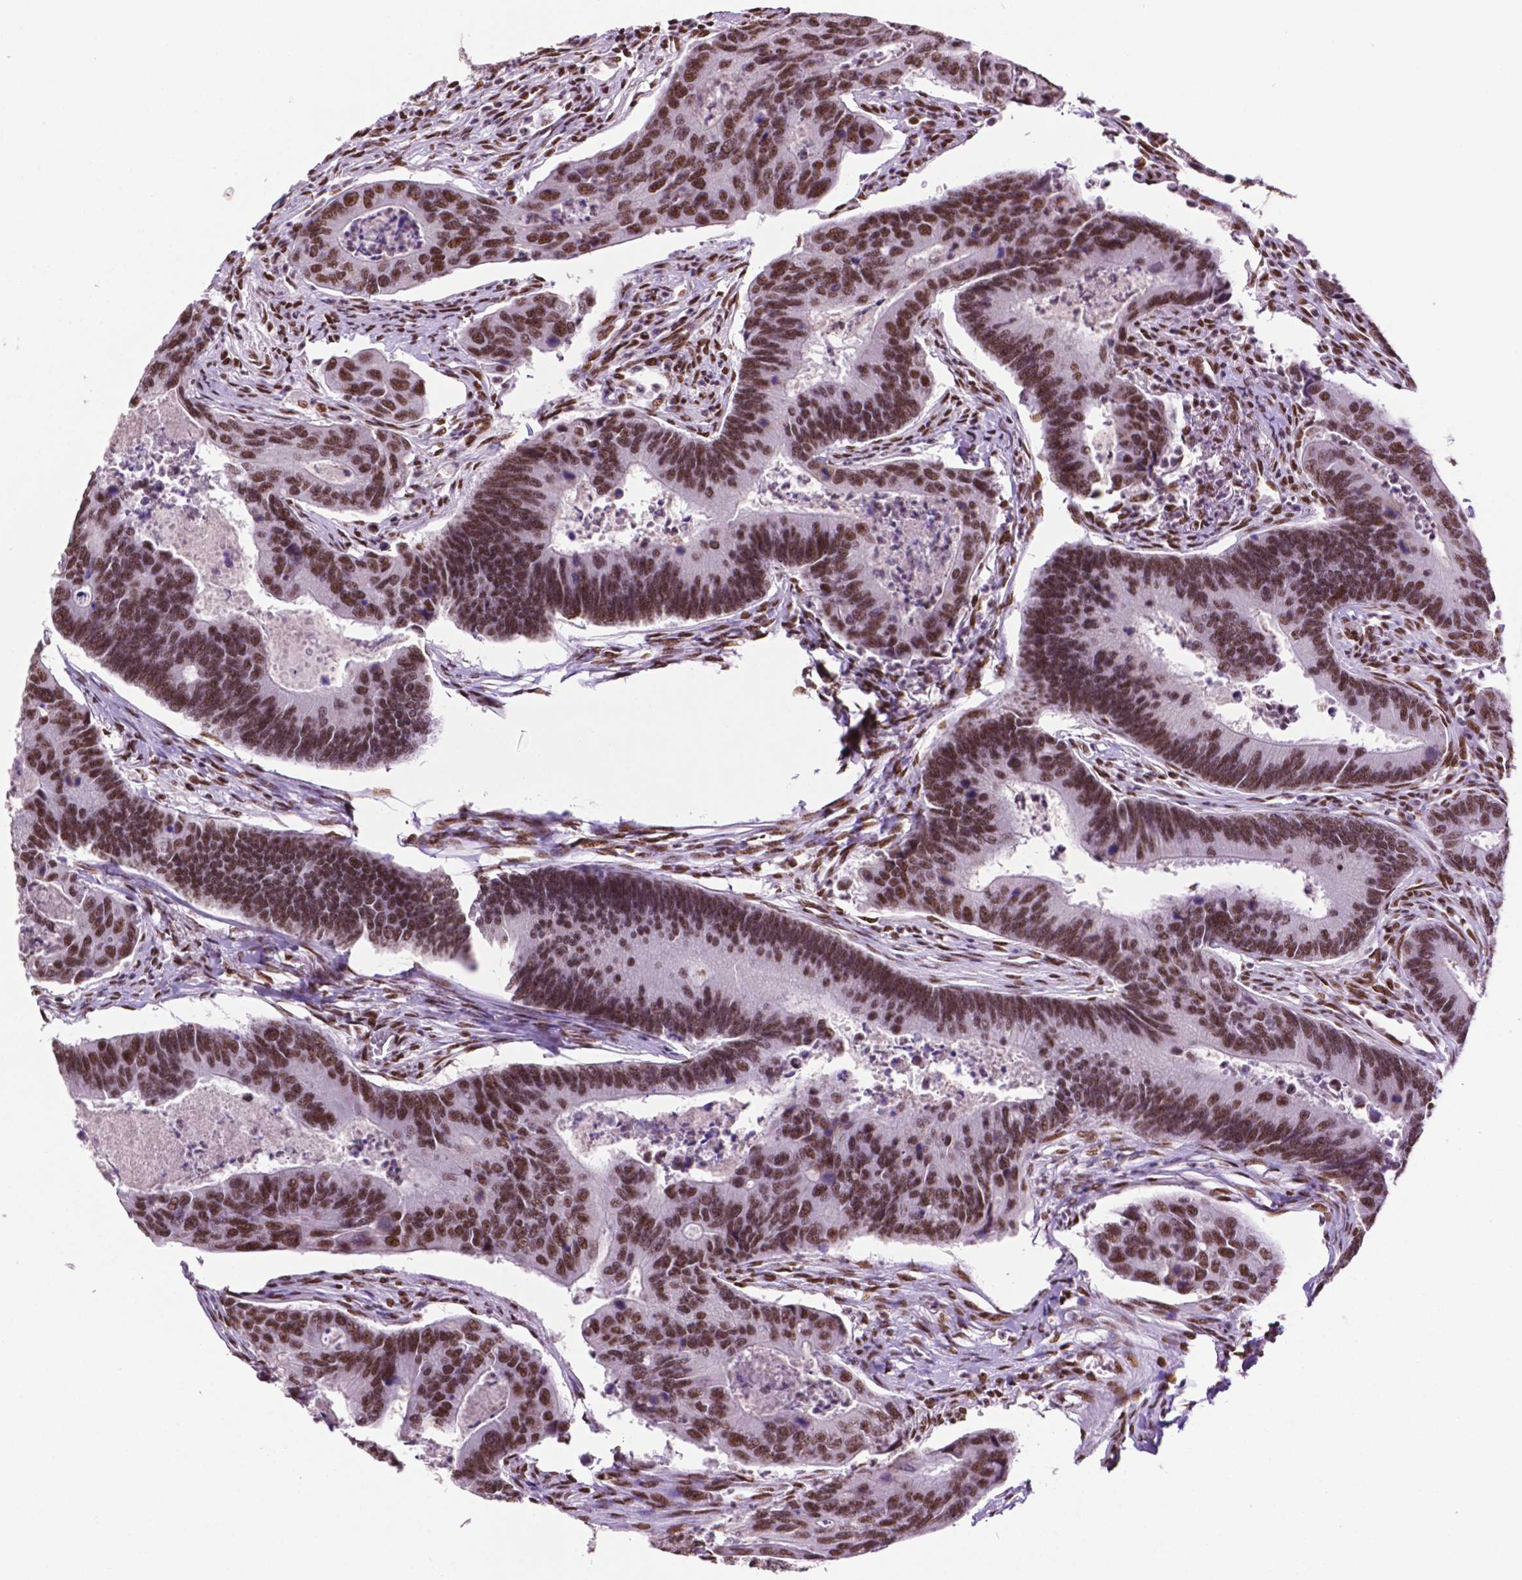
{"staining": {"intensity": "moderate", "quantity": ">75%", "location": "nuclear"}, "tissue": "colorectal cancer", "cell_type": "Tumor cells", "image_type": "cancer", "snomed": [{"axis": "morphology", "description": "Adenocarcinoma, NOS"}, {"axis": "topography", "description": "Colon"}], "caption": "Tumor cells show medium levels of moderate nuclear staining in about >75% of cells in colorectal adenocarcinoma. Using DAB (brown) and hematoxylin (blue) stains, captured at high magnification using brightfield microscopy.", "gene": "CCAR2", "patient": {"sex": "female", "age": 67}}